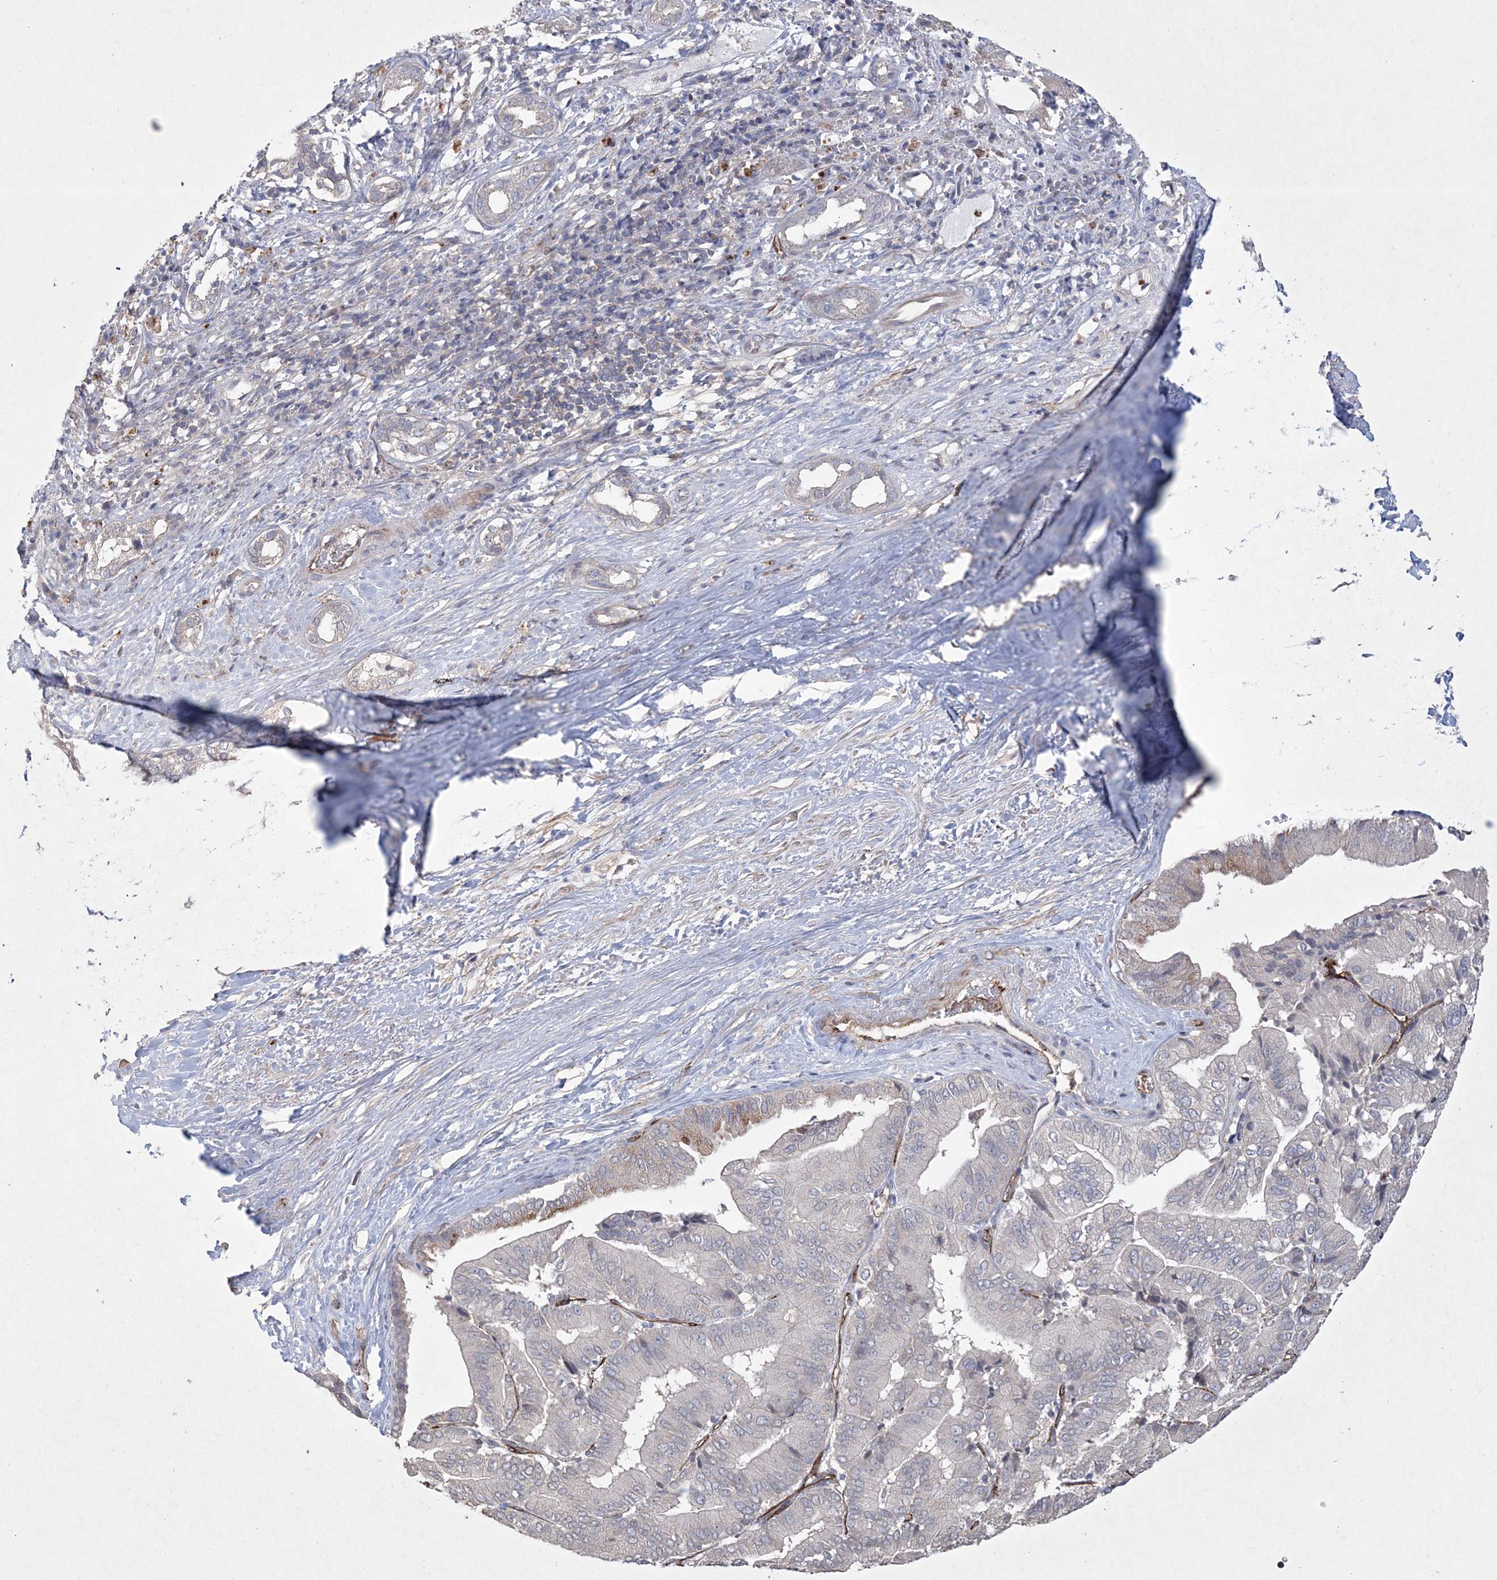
{"staining": {"intensity": "negative", "quantity": "none", "location": "none"}, "tissue": "liver cancer", "cell_type": "Tumor cells", "image_type": "cancer", "snomed": [{"axis": "morphology", "description": "Cholangiocarcinoma"}, {"axis": "topography", "description": "Liver"}], "caption": "This is an immunohistochemistry (IHC) photomicrograph of human liver cancer. There is no positivity in tumor cells.", "gene": "DPCD", "patient": {"sex": "female", "age": 75}}